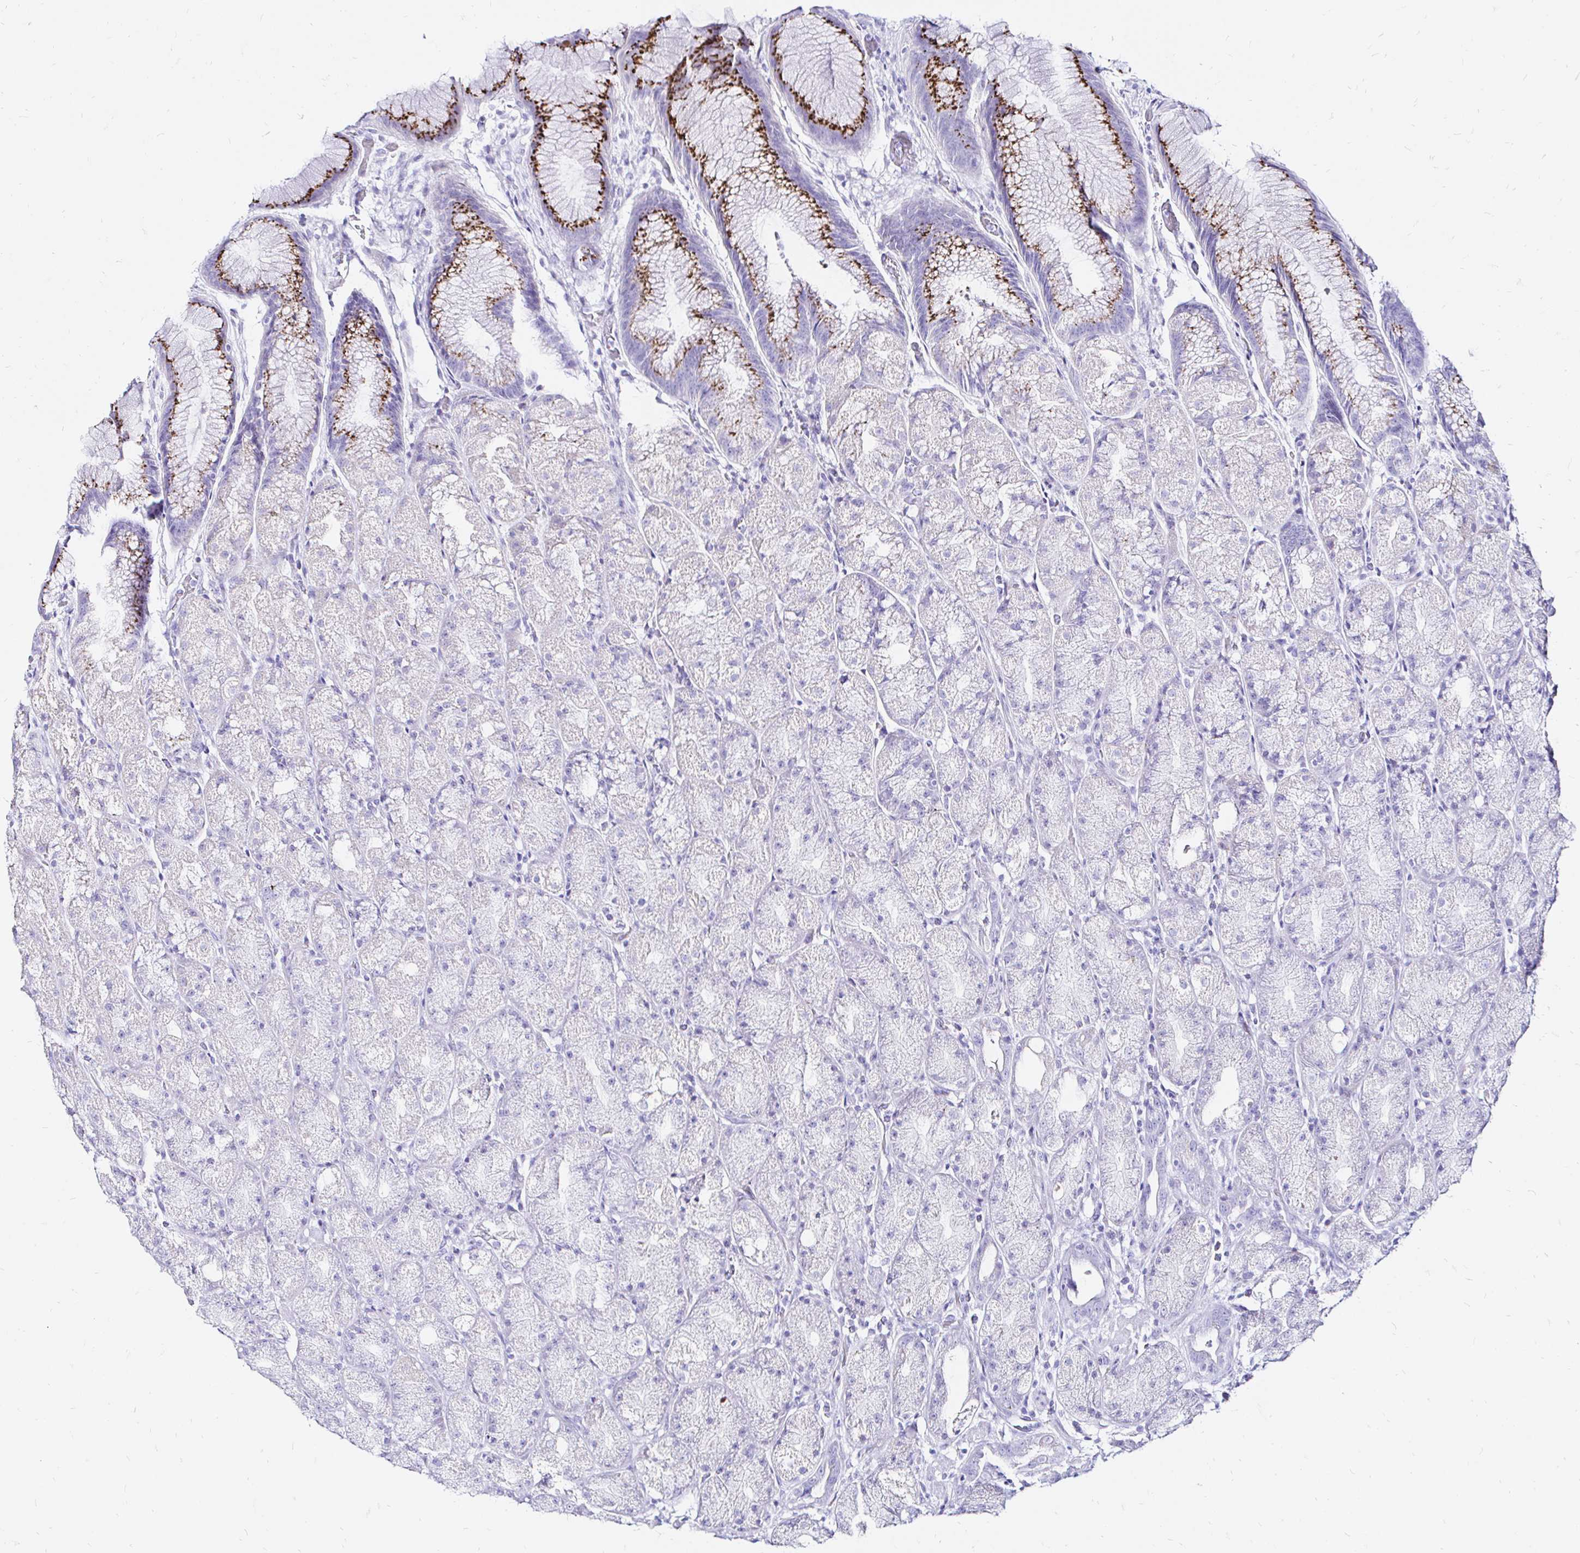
{"staining": {"intensity": "strong", "quantity": "<25%", "location": "cytoplasmic/membranous"}, "tissue": "stomach", "cell_type": "Glandular cells", "image_type": "normal", "snomed": [{"axis": "morphology", "description": "Normal tissue, NOS"}, {"axis": "topography", "description": "Stomach, upper"}, {"axis": "topography", "description": "Stomach"}], "caption": "DAB immunohistochemical staining of unremarkable stomach shows strong cytoplasmic/membranous protein staining in about <25% of glandular cells. (Stains: DAB in brown, nuclei in blue, Microscopy: brightfield microscopy at high magnification).", "gene": "ZNF432", "patient": {"sex": "male", "age": 48}}